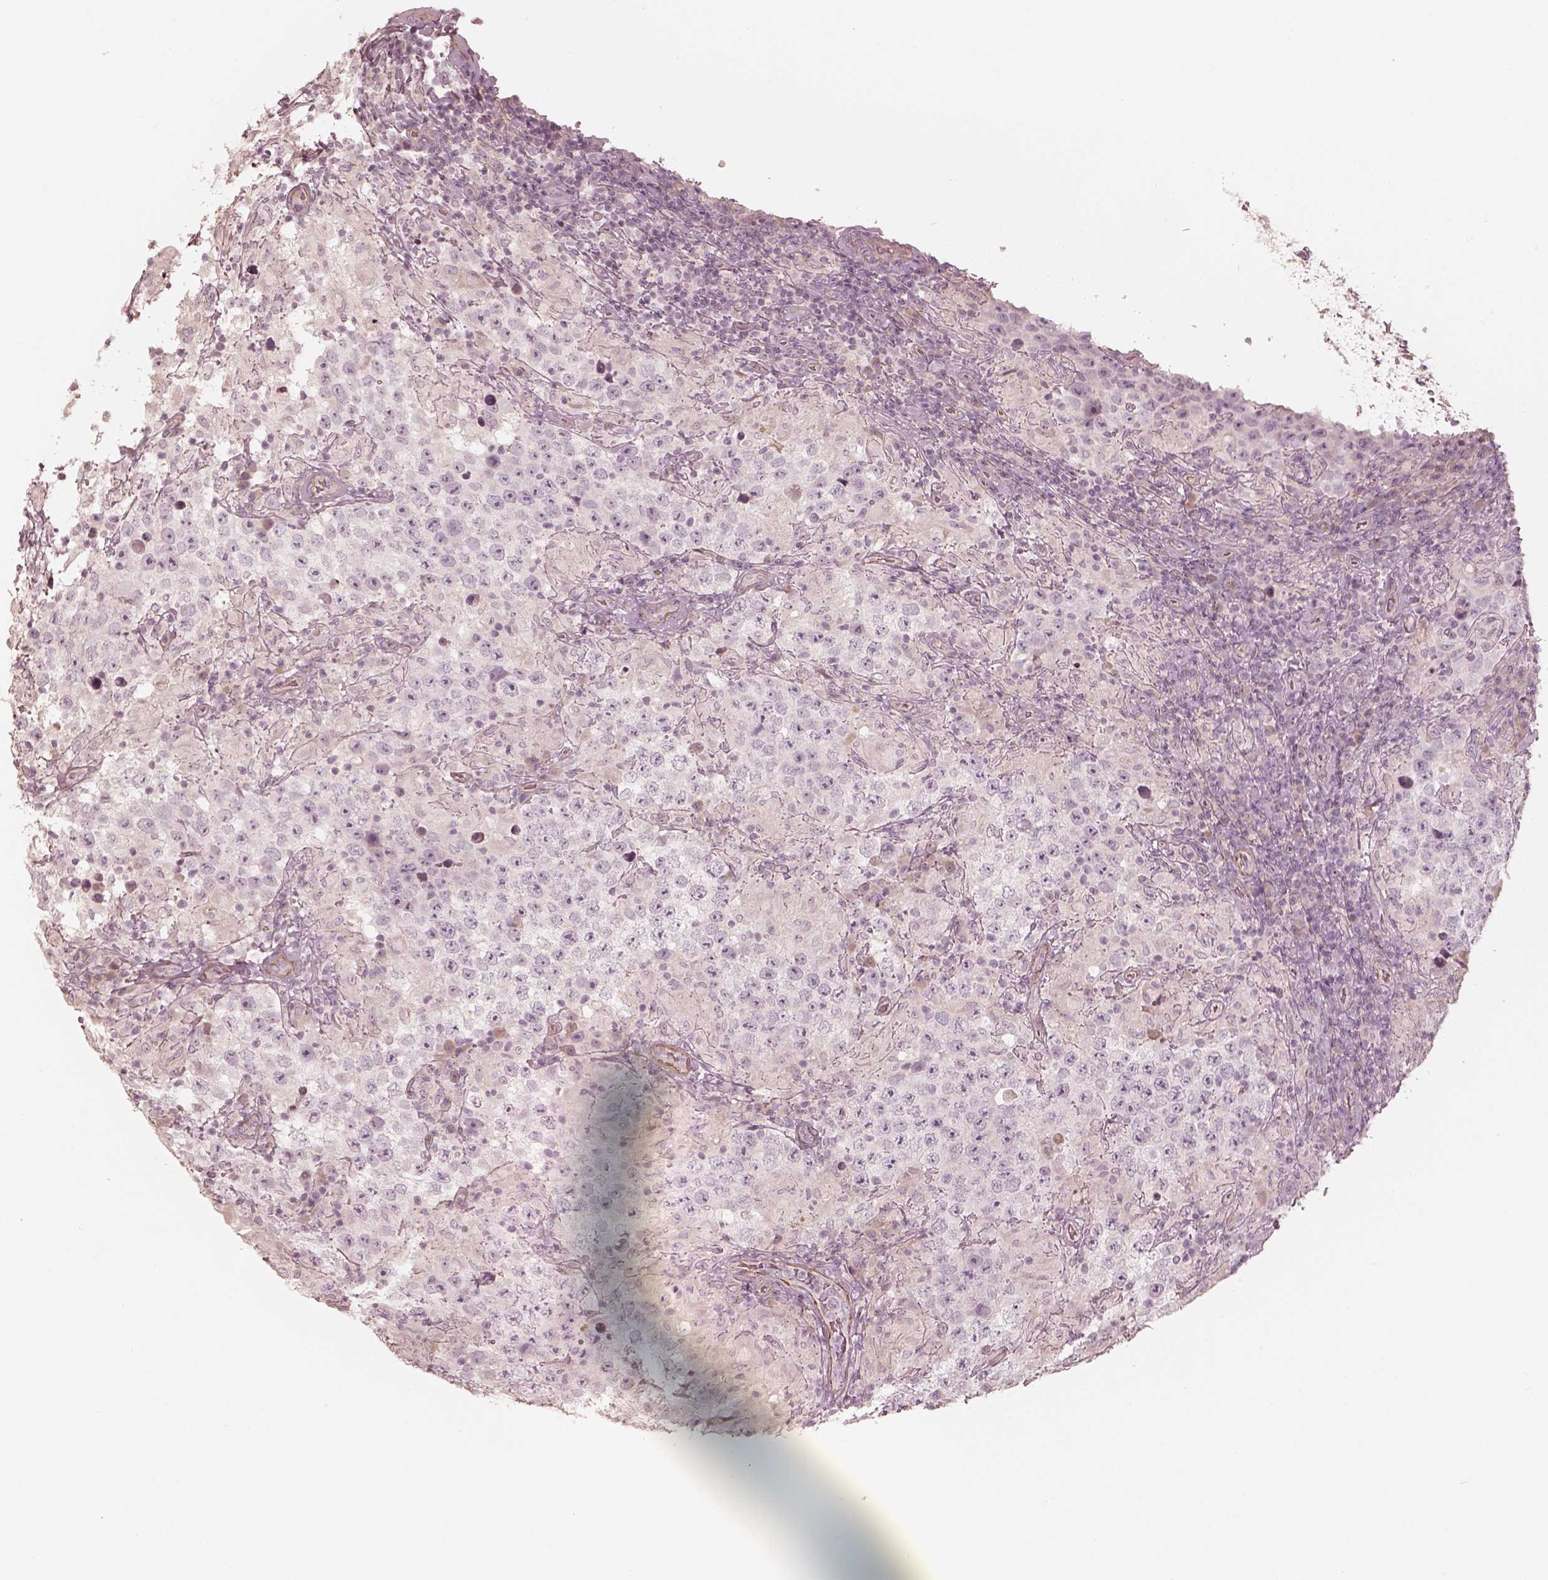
{"staining": {"intensity": "negative", "quantity": "none", "location": "none"}, "tissue": "testis cancer", "cell_type": "Tumor cells", "image_type": "cancer", "snomed": [{"axis": "morphology", "description": "Seminoma, NOS"}, {"axis": "morphology", "description": "Carcinoma, Embryonal, NOS"}, {"axis": "topography", "description": "Testis"}], "caption": "DAB immunohistochemical staining of seminoma (testis) exhibits no significant staining in tumor cells. (Brightfield microscopy of DAB immunohistochemistry at high magnification).", "gene": "KCNJ9", "patient": {"sex": "male", "age": 41}}